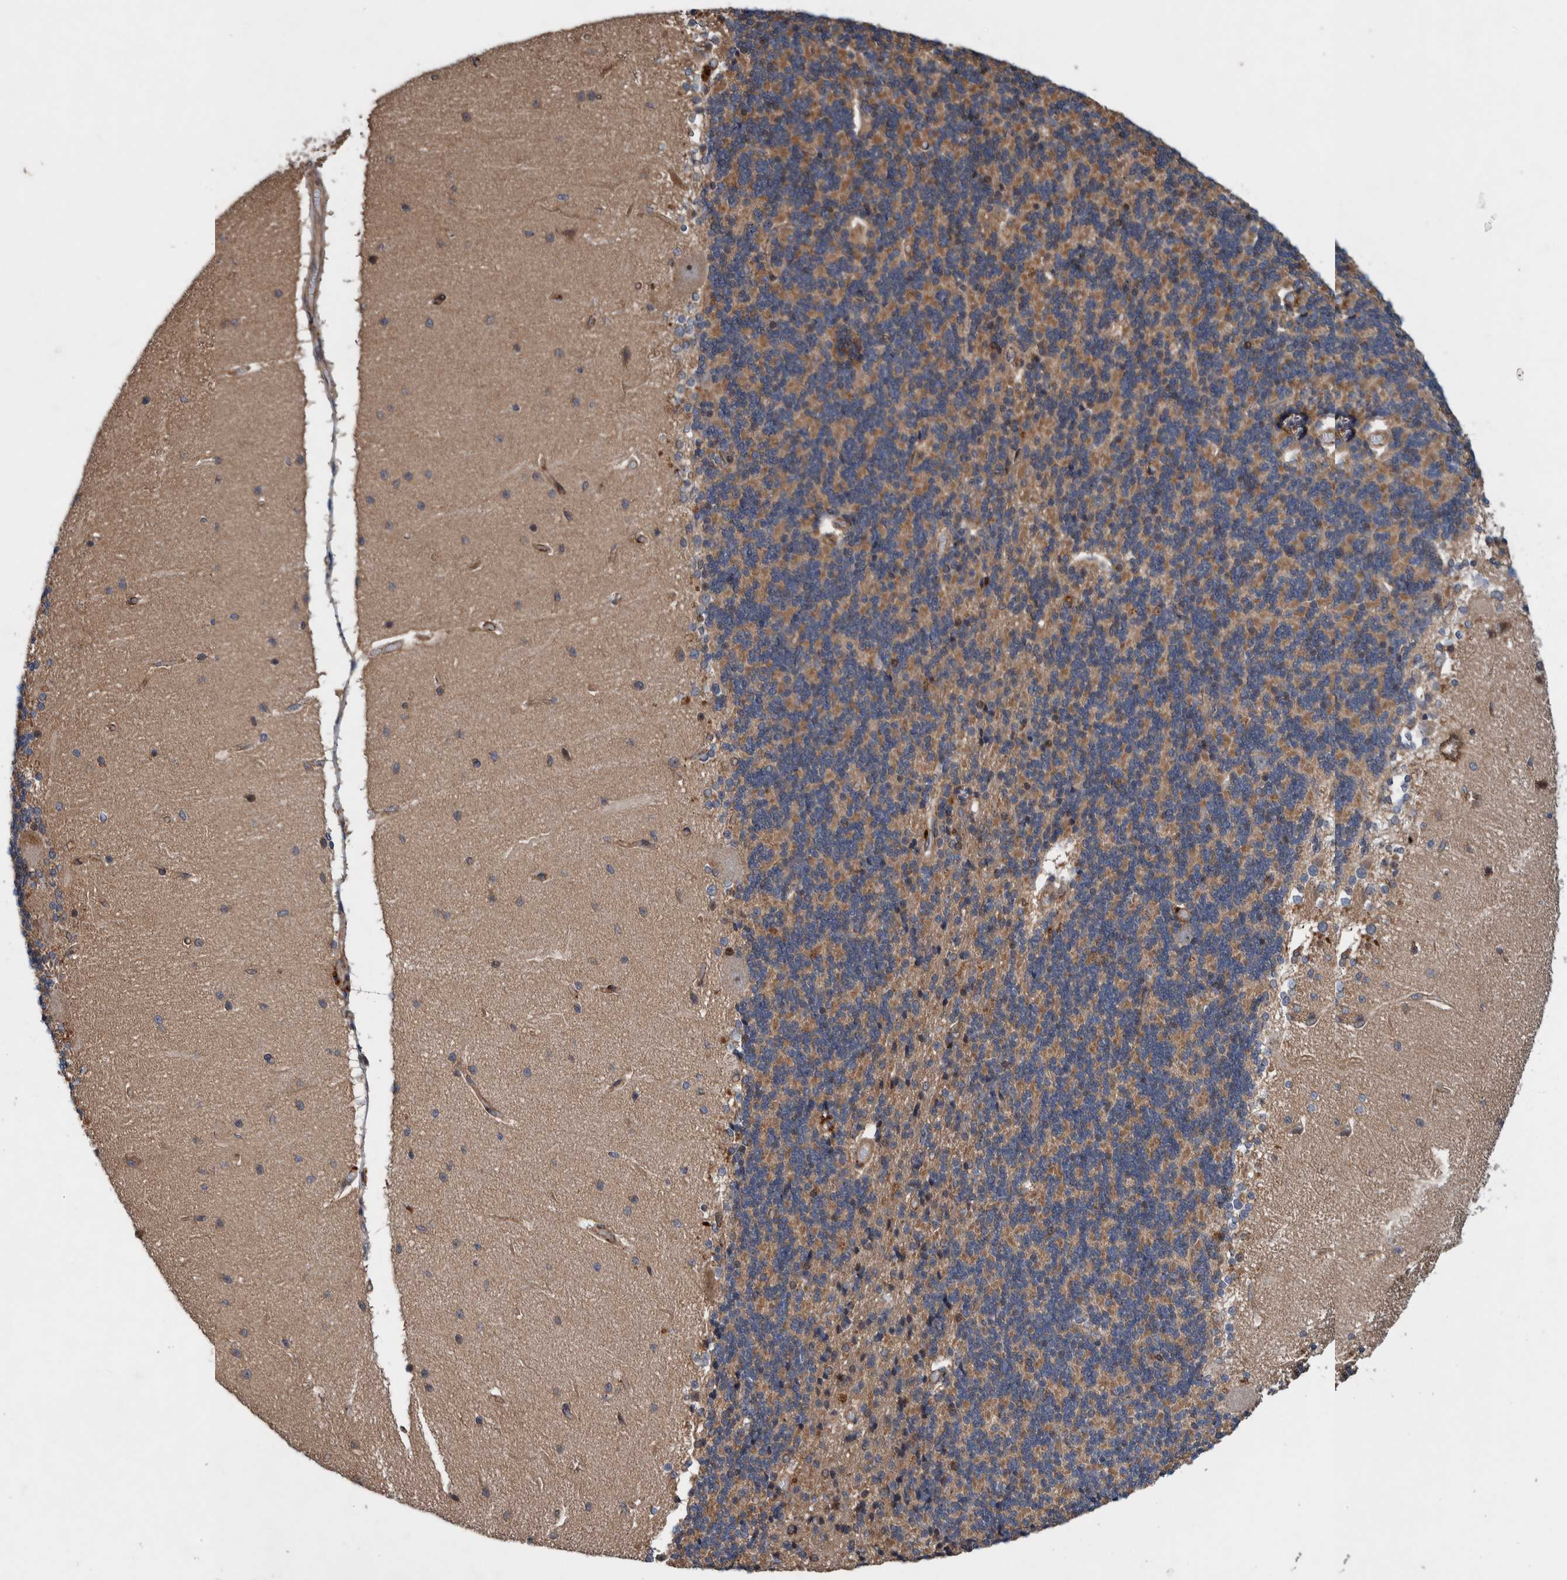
{"staining": {"intensity": "moderate", "quantity": ">75%", "location": "cytoplasmic/membranous"}, "tissue": "cerebellum", "cell_type": "Cells in granular layer", "image_type": "normal", "snomed": [{"axis": "morphology", "description": "Normal tissue, NOS"}, {"axis": "topography", "description": "Cerebellum"}], "caption": "DAB (3,3'-diaminobenzidine) immunohistochemical staining of benign human cerebellum exhibits moderate cytoplasmic/membranous protein expression in about >75% of cells in granular layer. (DAB (3,3'-diaminobenzidine) IHC, brown staining for protein, blue staining for nuclei).", "gene": "PIK3R6", "patient": {"sex": "female", "age": 54}}